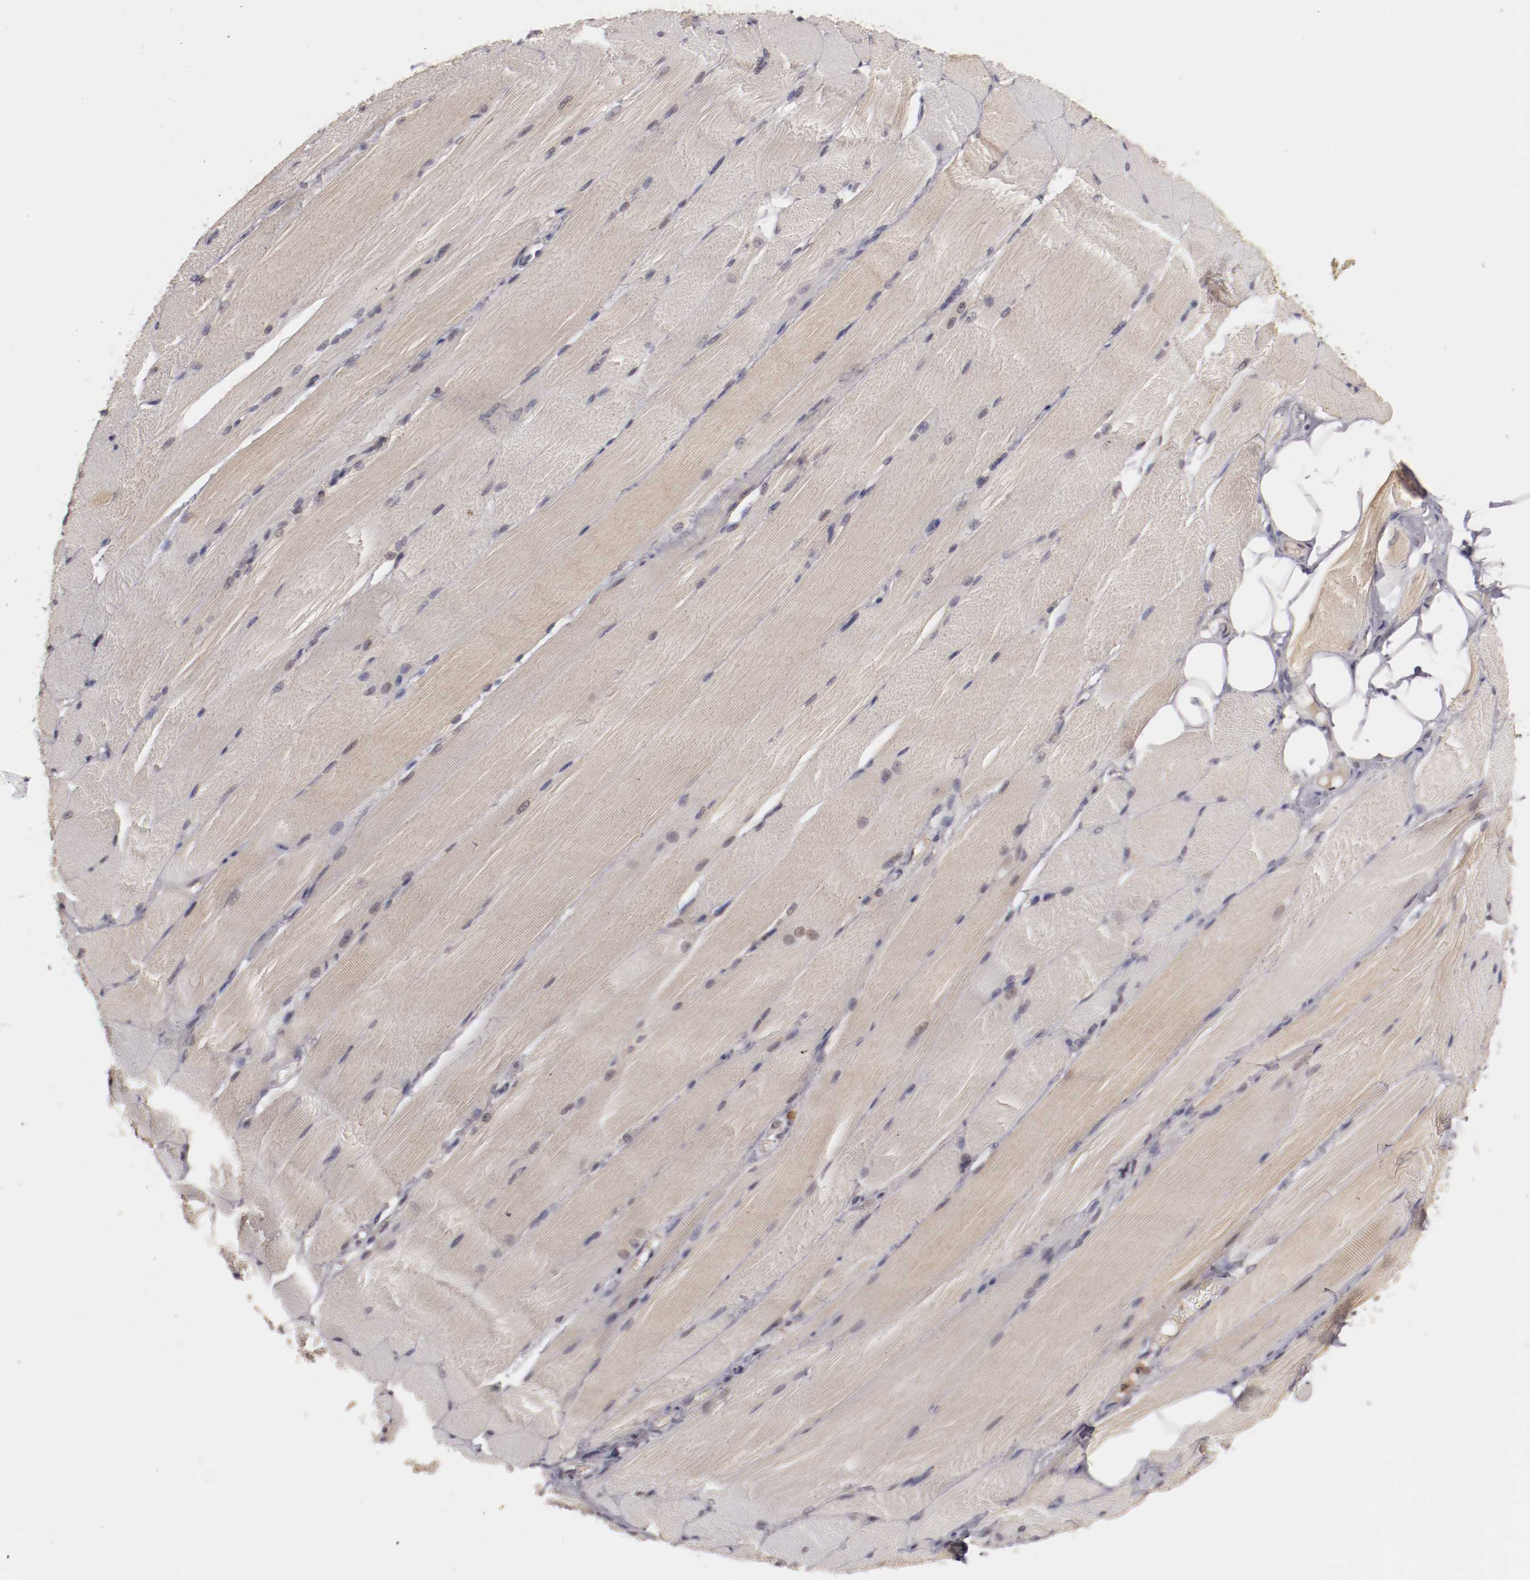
{"staining": {"intensity": "weak", "quantity": ">75%", "location": "cytoplasmic/membranous"}, "tissue": "skeletal muscle", "cell_type": "Myocytes", "image_type": "normal", "snomed": [{"axis": "morphology", "description": "Normal tissue, NOS"}, {"axis": "topography", "description": "Skeletal muscle"}, {"axis": "topography", "description": "Peripheral nerve tissue"}], "caption": "There is low levels of weak cytoplasmic/membranous staining in myocytes of normal skeletal muscle, as demonstrated by immunohistochemical staining (brown color).", "gene": "STX3", "patient": {"sex": "female", "age": 84}}